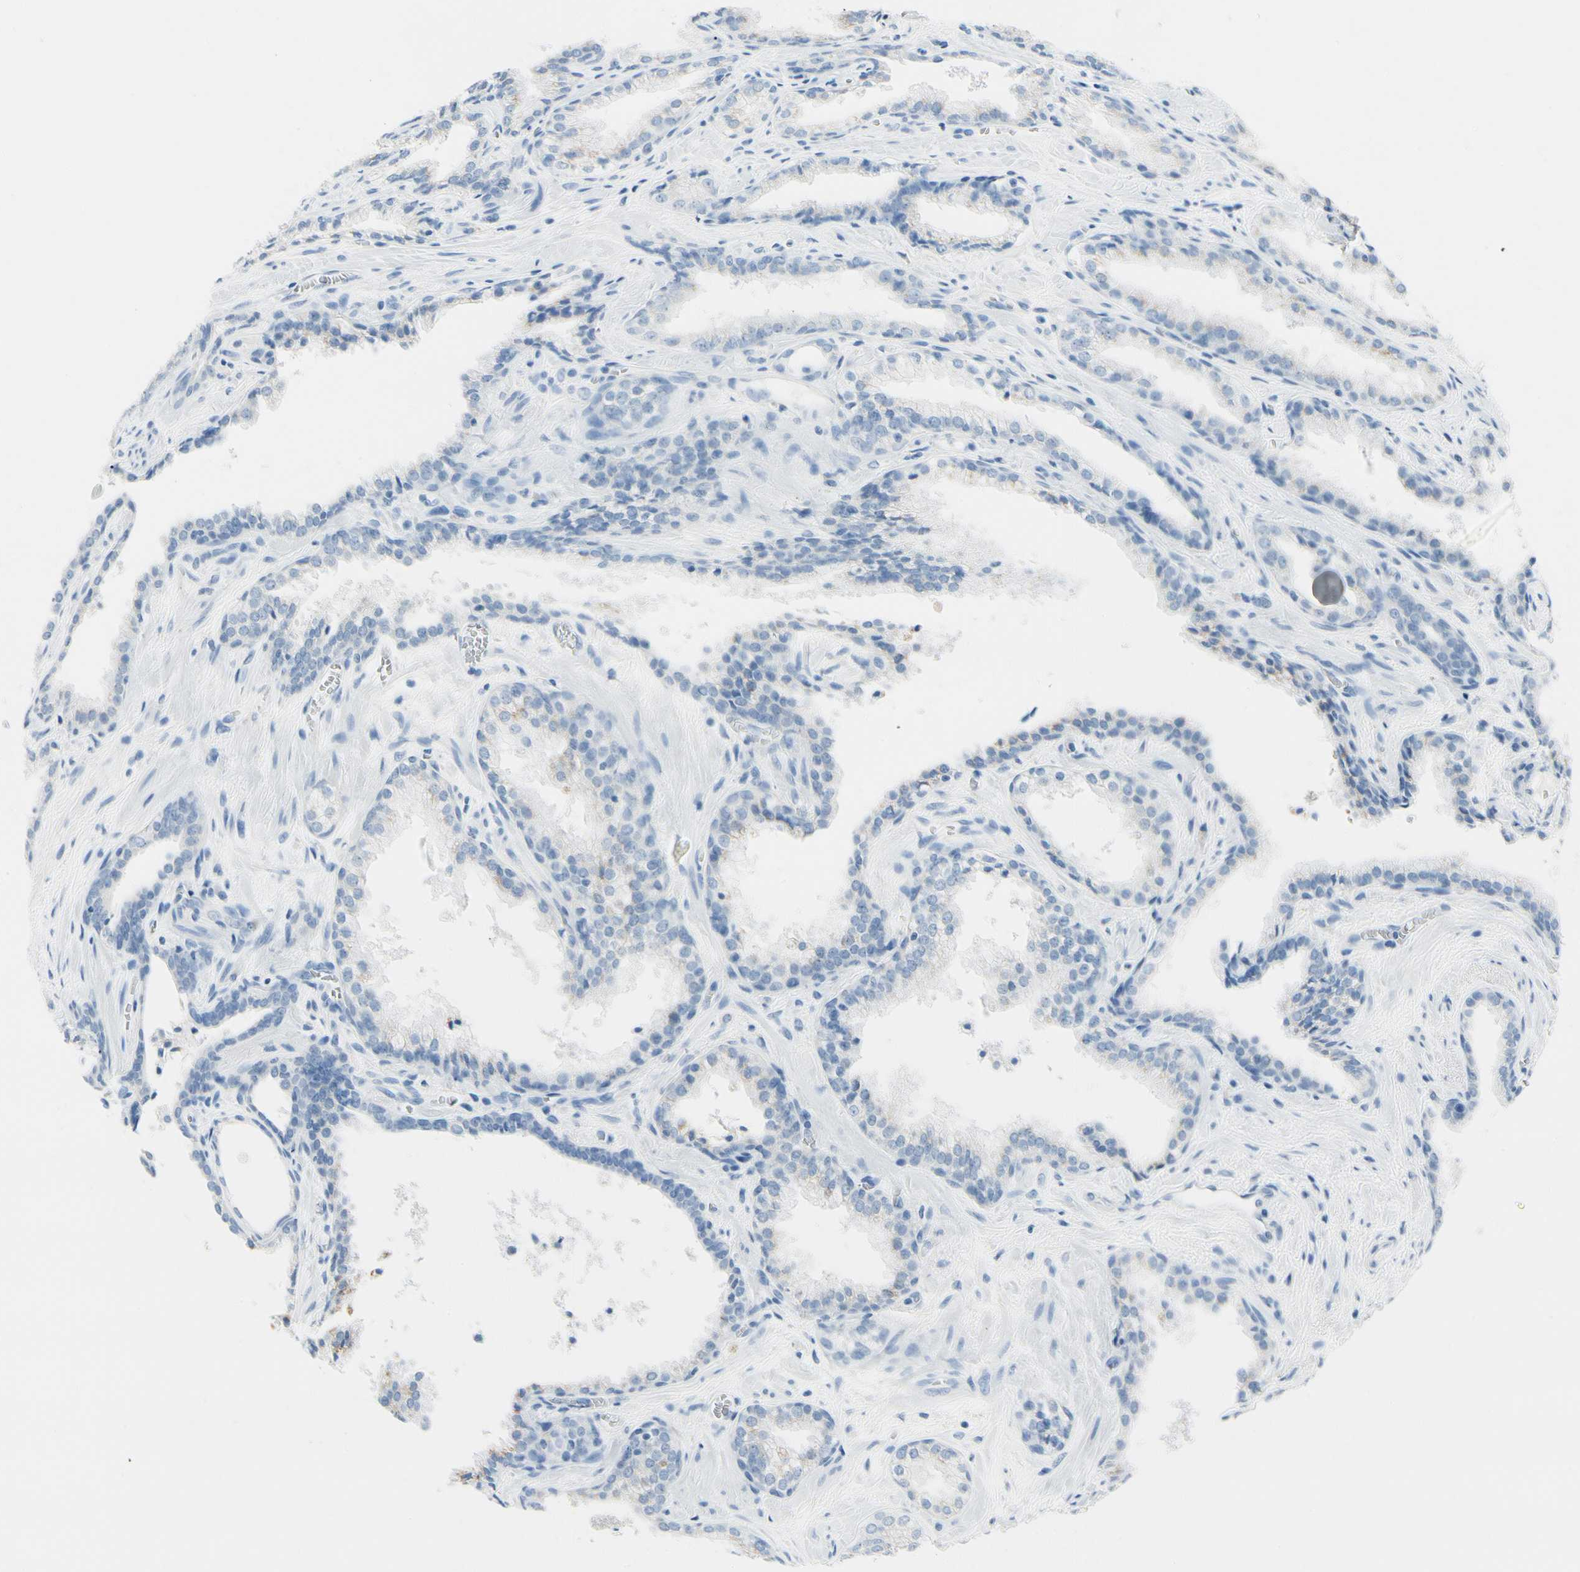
{"staining": {"intensity": "weak", "quantity": "<25%", "location": "cytoplasmic/membranous"}, "tissue": "prostate cancer", "cell_type": "Tumor cells", "image_type": "cancer", "snomed": [{"axis": "morphology", "description": "Adenocarcinoma, Low grade"}, {"axis": "topography", "description": "Prostate"}], "caption": "Human prostate cancer (adenocarcinoma (low-grade)) stained for a protein using IHC reveals no positivity in tumor cells.", "gene": "ABCA3", "patient": {"sex": "male", "age": 60}}